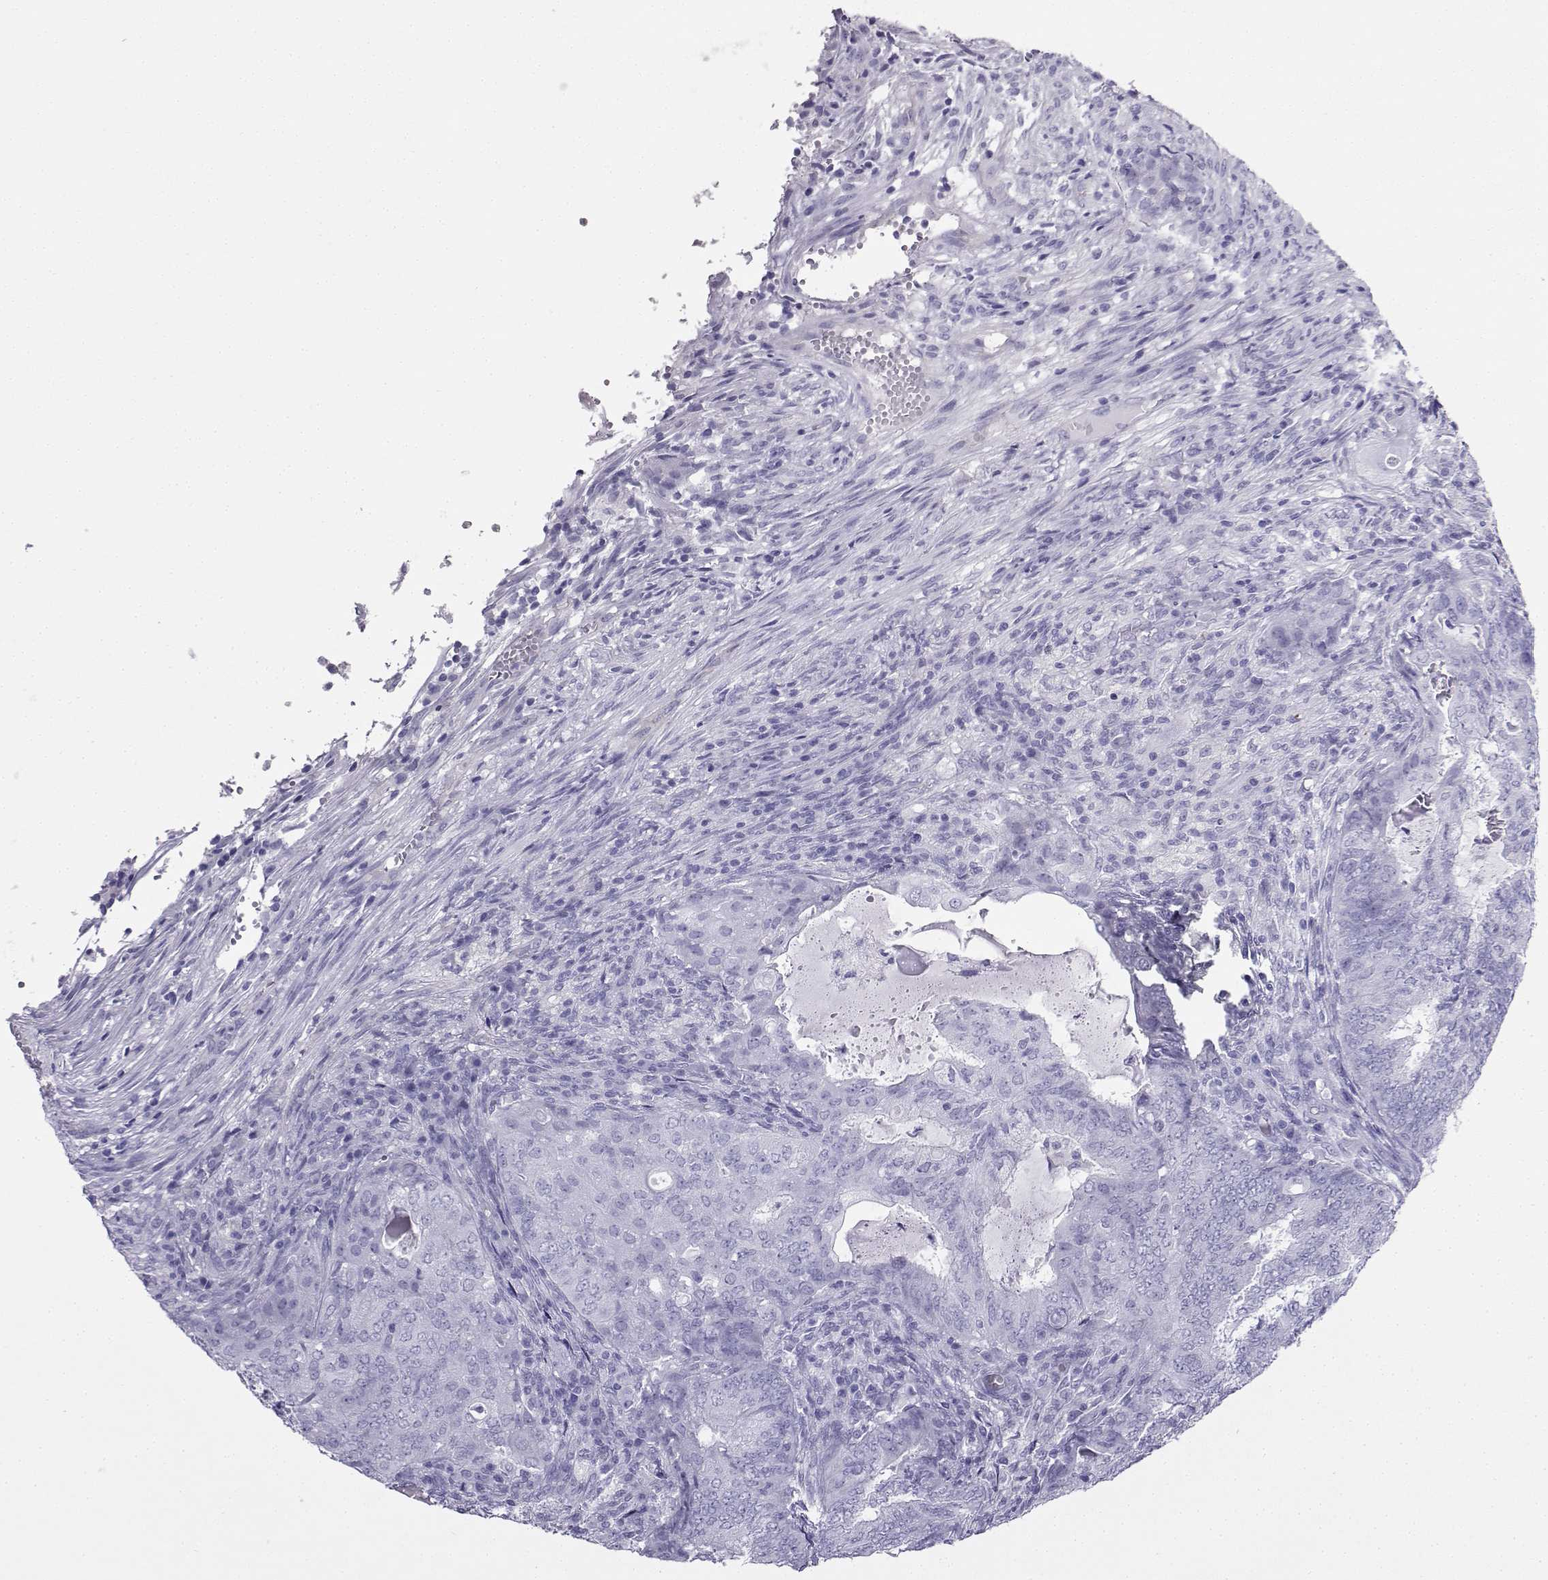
{"staining": {"intensity": "negative", "quantity": "none", "location": "none"}, "tissue": "endometrial cancer", "cell_type": "Tumor cells", "image_type": "cancer", "snomed": [{"axis": "morphology", "description": "Adenocarcinoma, NOS"}, {"axis": "topography", "description": "Endometrium"}], "caption": "A histopathology image of human endometrial adenocarcinoma is negative for staining in tumor cells. Brightfield microscopy of immunohistochemistry (IHC) stained with DAB (3,3'-diaminobenzidine) (brown) and hematoxylin (blue), captured at high magnification.", "gene": "CD109", "patient": {"sex": "female", "age": 62}}